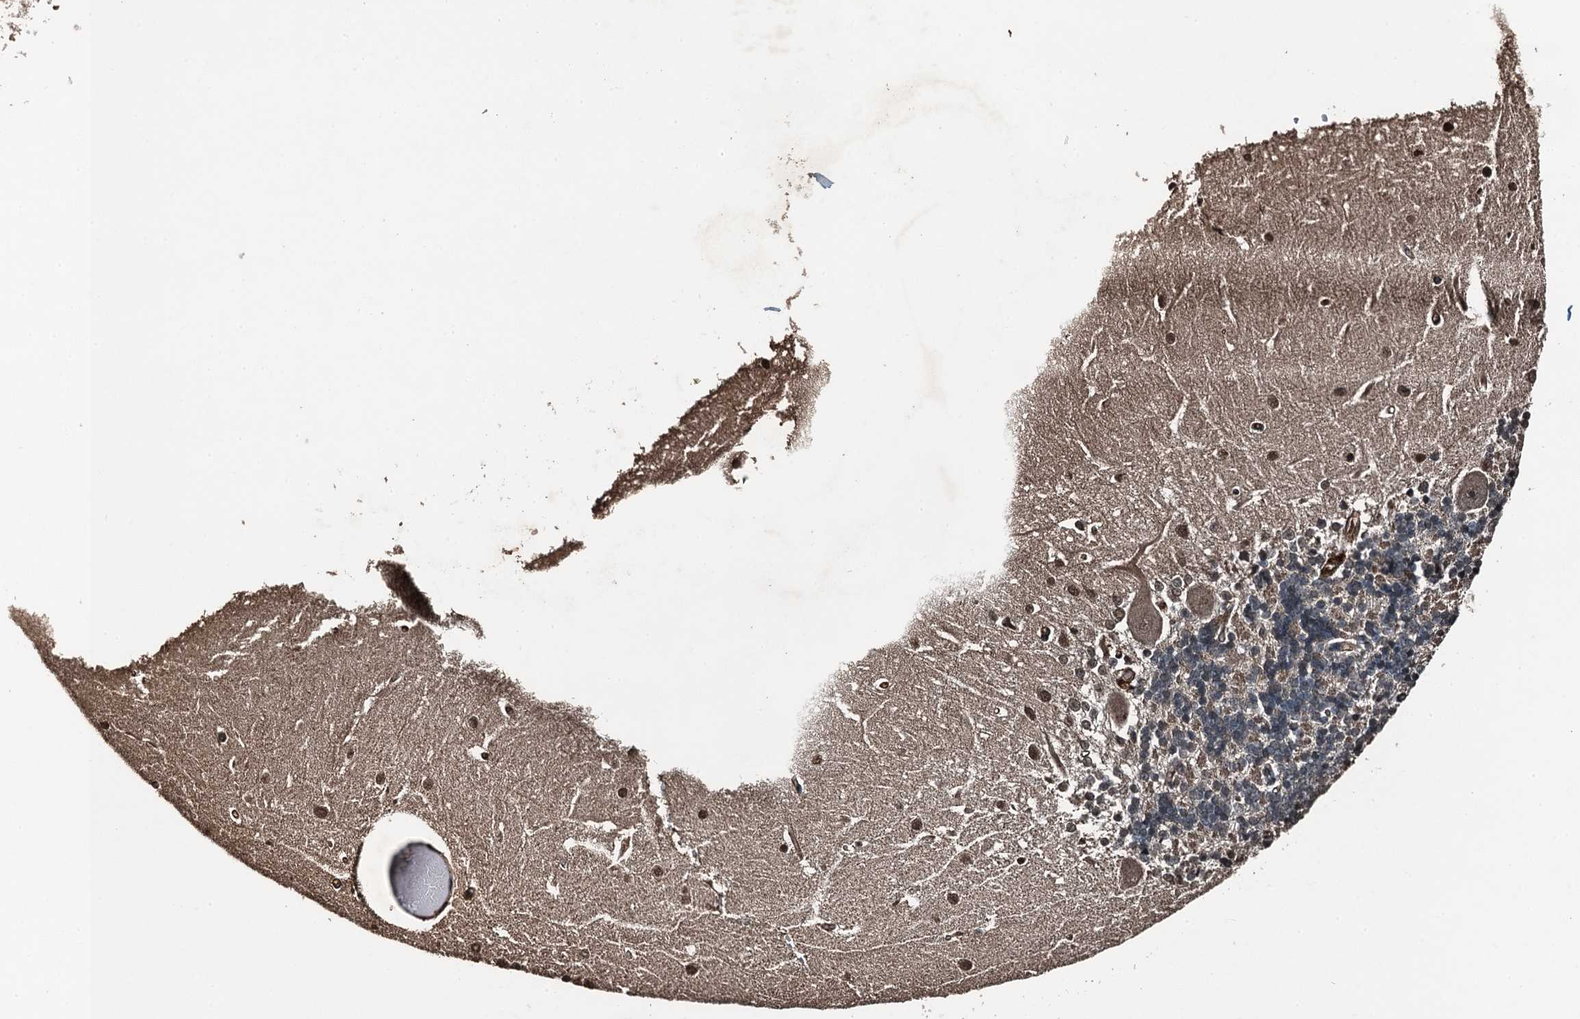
{"staining": {"intensity": "weak", "quantity": "<25%", "location": "cytoplasmic/membranous"}, "tissue": "cerebellum", "cell_type": "Cells in granular layer", "image_type": "normal", "snomed": [{"axis": "morphology", "description": "Normal tissue, NOS"}, {"axis": "topography", "description": "Cerebellum"}], "caption": "A high-resolution micrograph shows immunohistochemistry (IHC) staining of normal cerebellum, which shows no significant expression in cells in granular layer.", "gene": "TCTN1", "patient": {"sex": "male", "age": 37}}